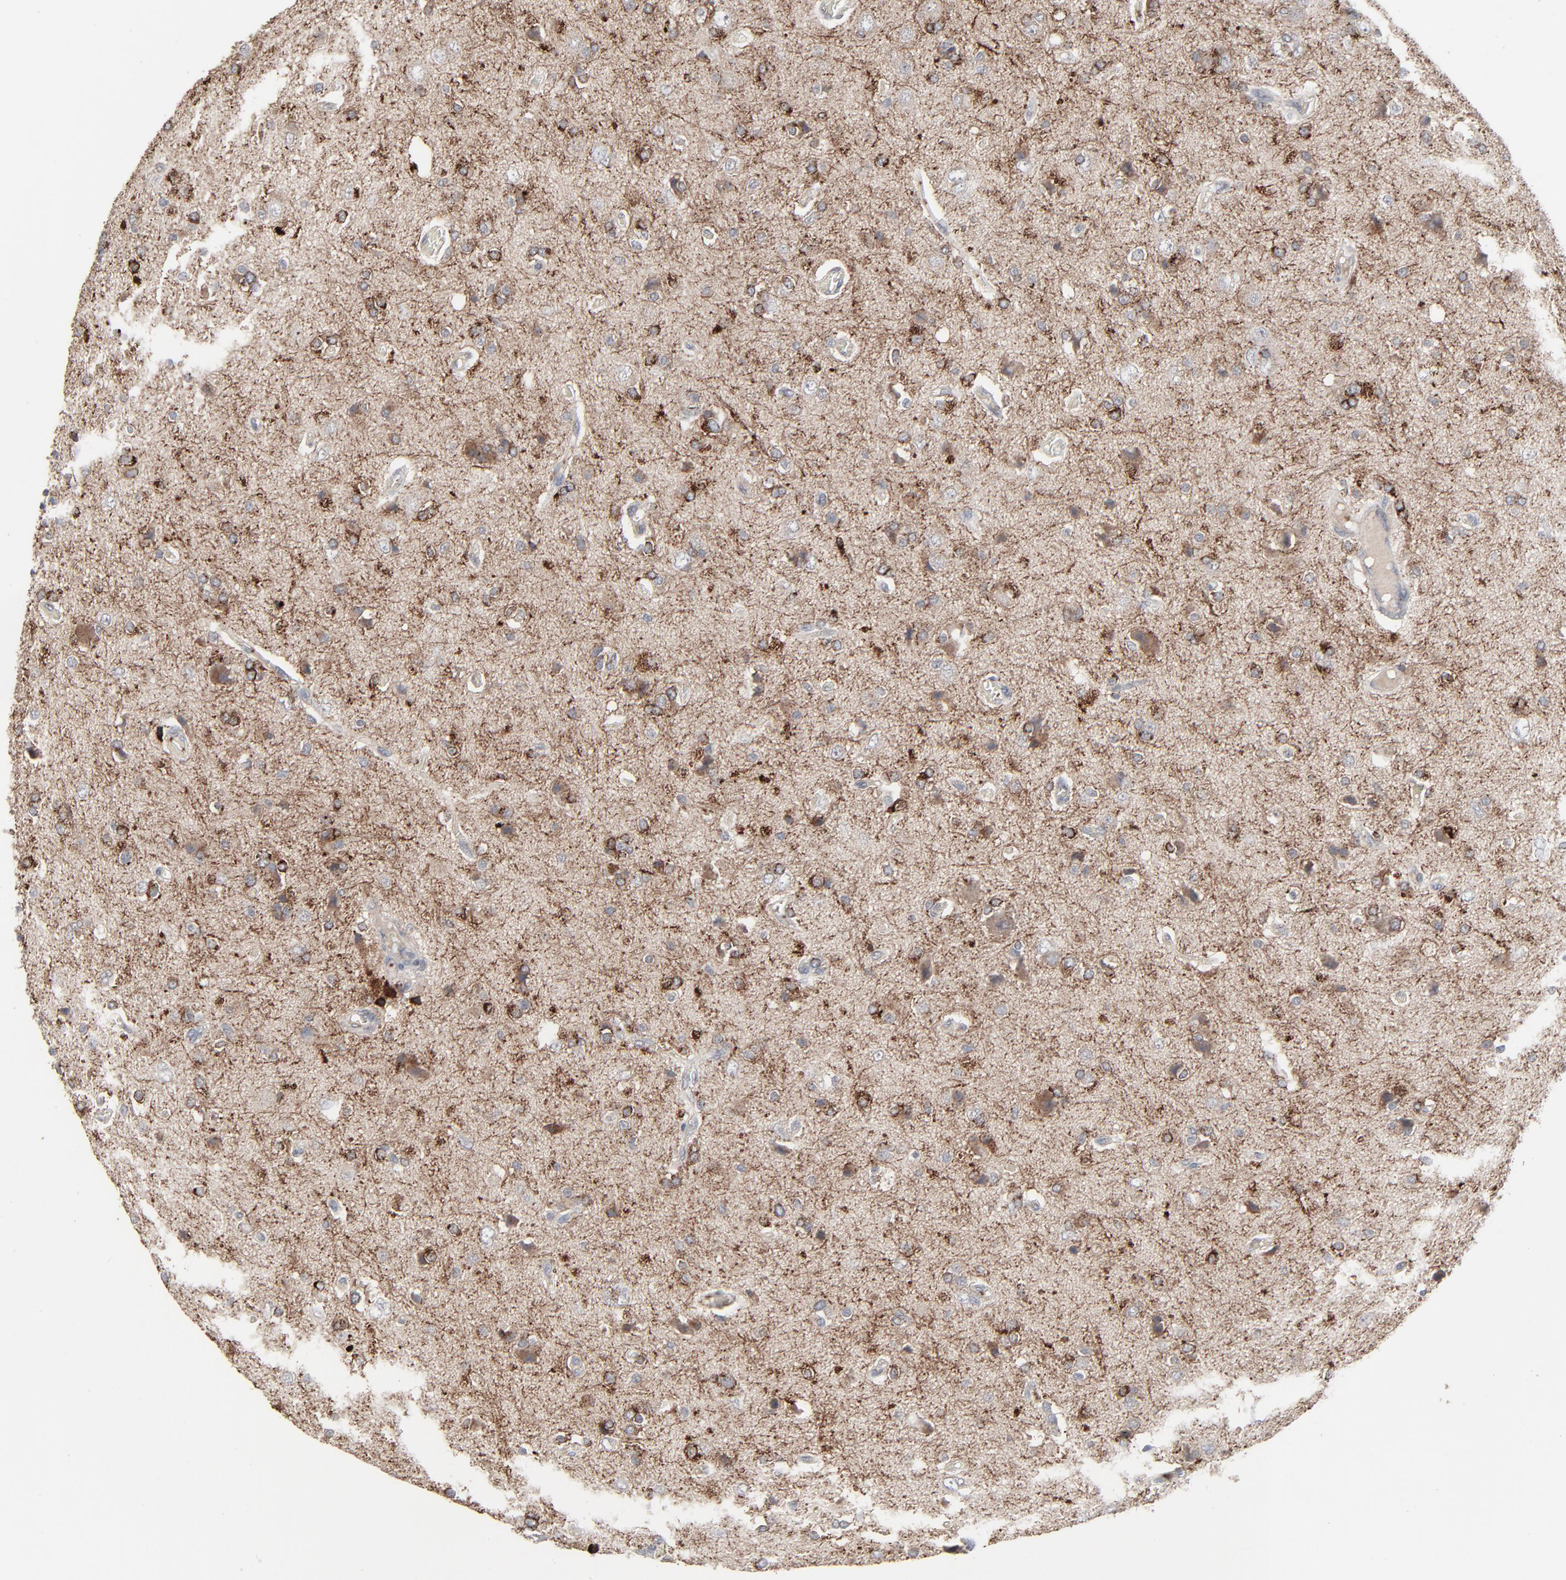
{"staining": {"intensity": "strong", "quantity": ">75%", "location": "cytoplasmic/membranous"}, "tissue": "glioma", "cell_type": "Tumor cells", "image_type": "cancer", "snomed": [{"axis": "morphology", "description": "Glioma, malignant, High grade"}, {"axis": "topography", "description": "Brain"}], "caption": "Protein expression analysis of glioma exhibits strong cytoplasmic/membranous positivity in about >75% of tumor cells.", "gene": "JAM3", "patient": {"sex": "male", "age": 47}}